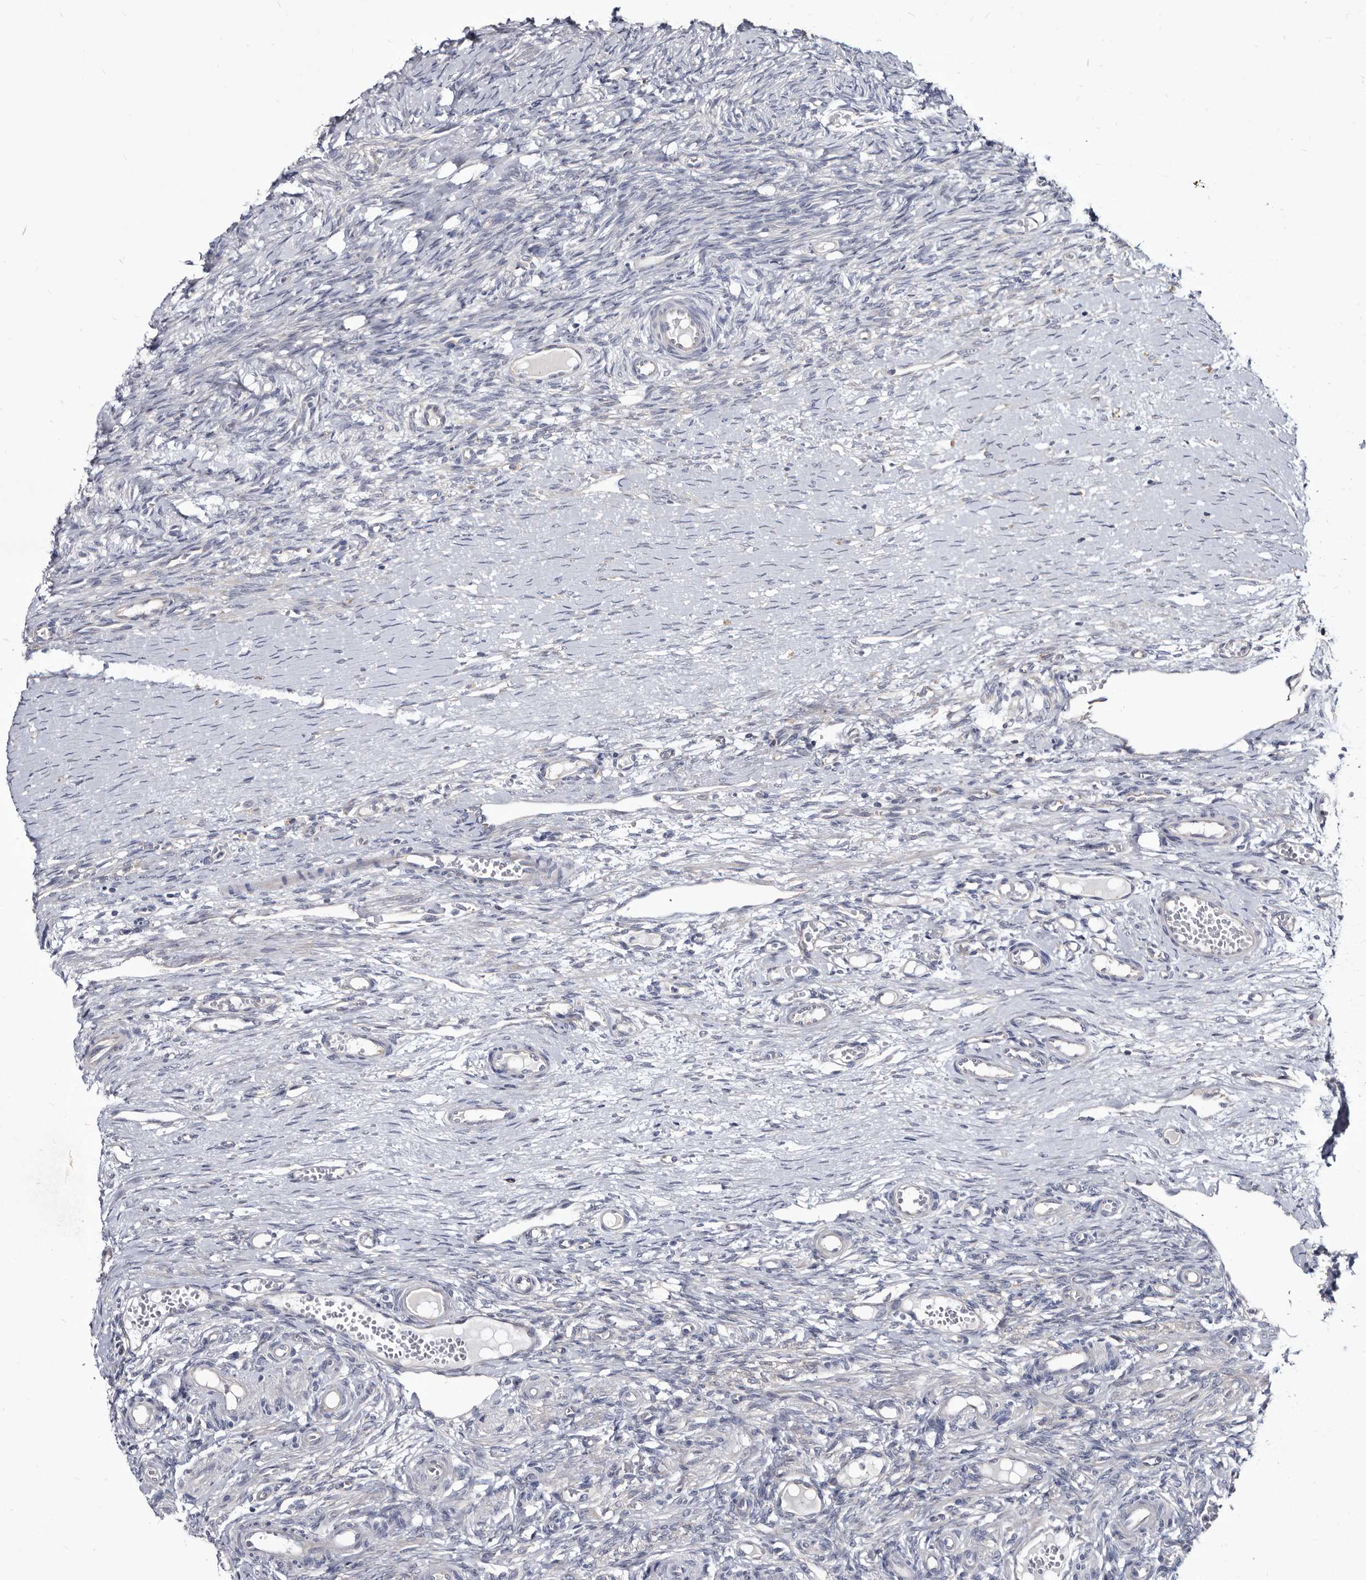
{"staining": {"intensity": "negative", "quantity": "none", "location": "none"}, "tissue": "ovary", "cell_type": "Follicle cells", "image_type": "normal", "snomed": [{"axis": "morphology", "description": "Adenocarcinoma, NOS"}, {"axis": "topography", "description": "Endometrium"}], "caption": "This micrograph is of normal ovary stained with immunohistochemistry (IHC) to label a protein in brown with the nuclei are counter-stained blue. There is no staining in follicle cells. The staining was performed using DAB to visualize the protein expression in brown, while the nuclei were stained in blue with hematoxylin (Magnification: 20x).", "gene": "ABCF2", "patient": {"sex": "female", "age": 32}}